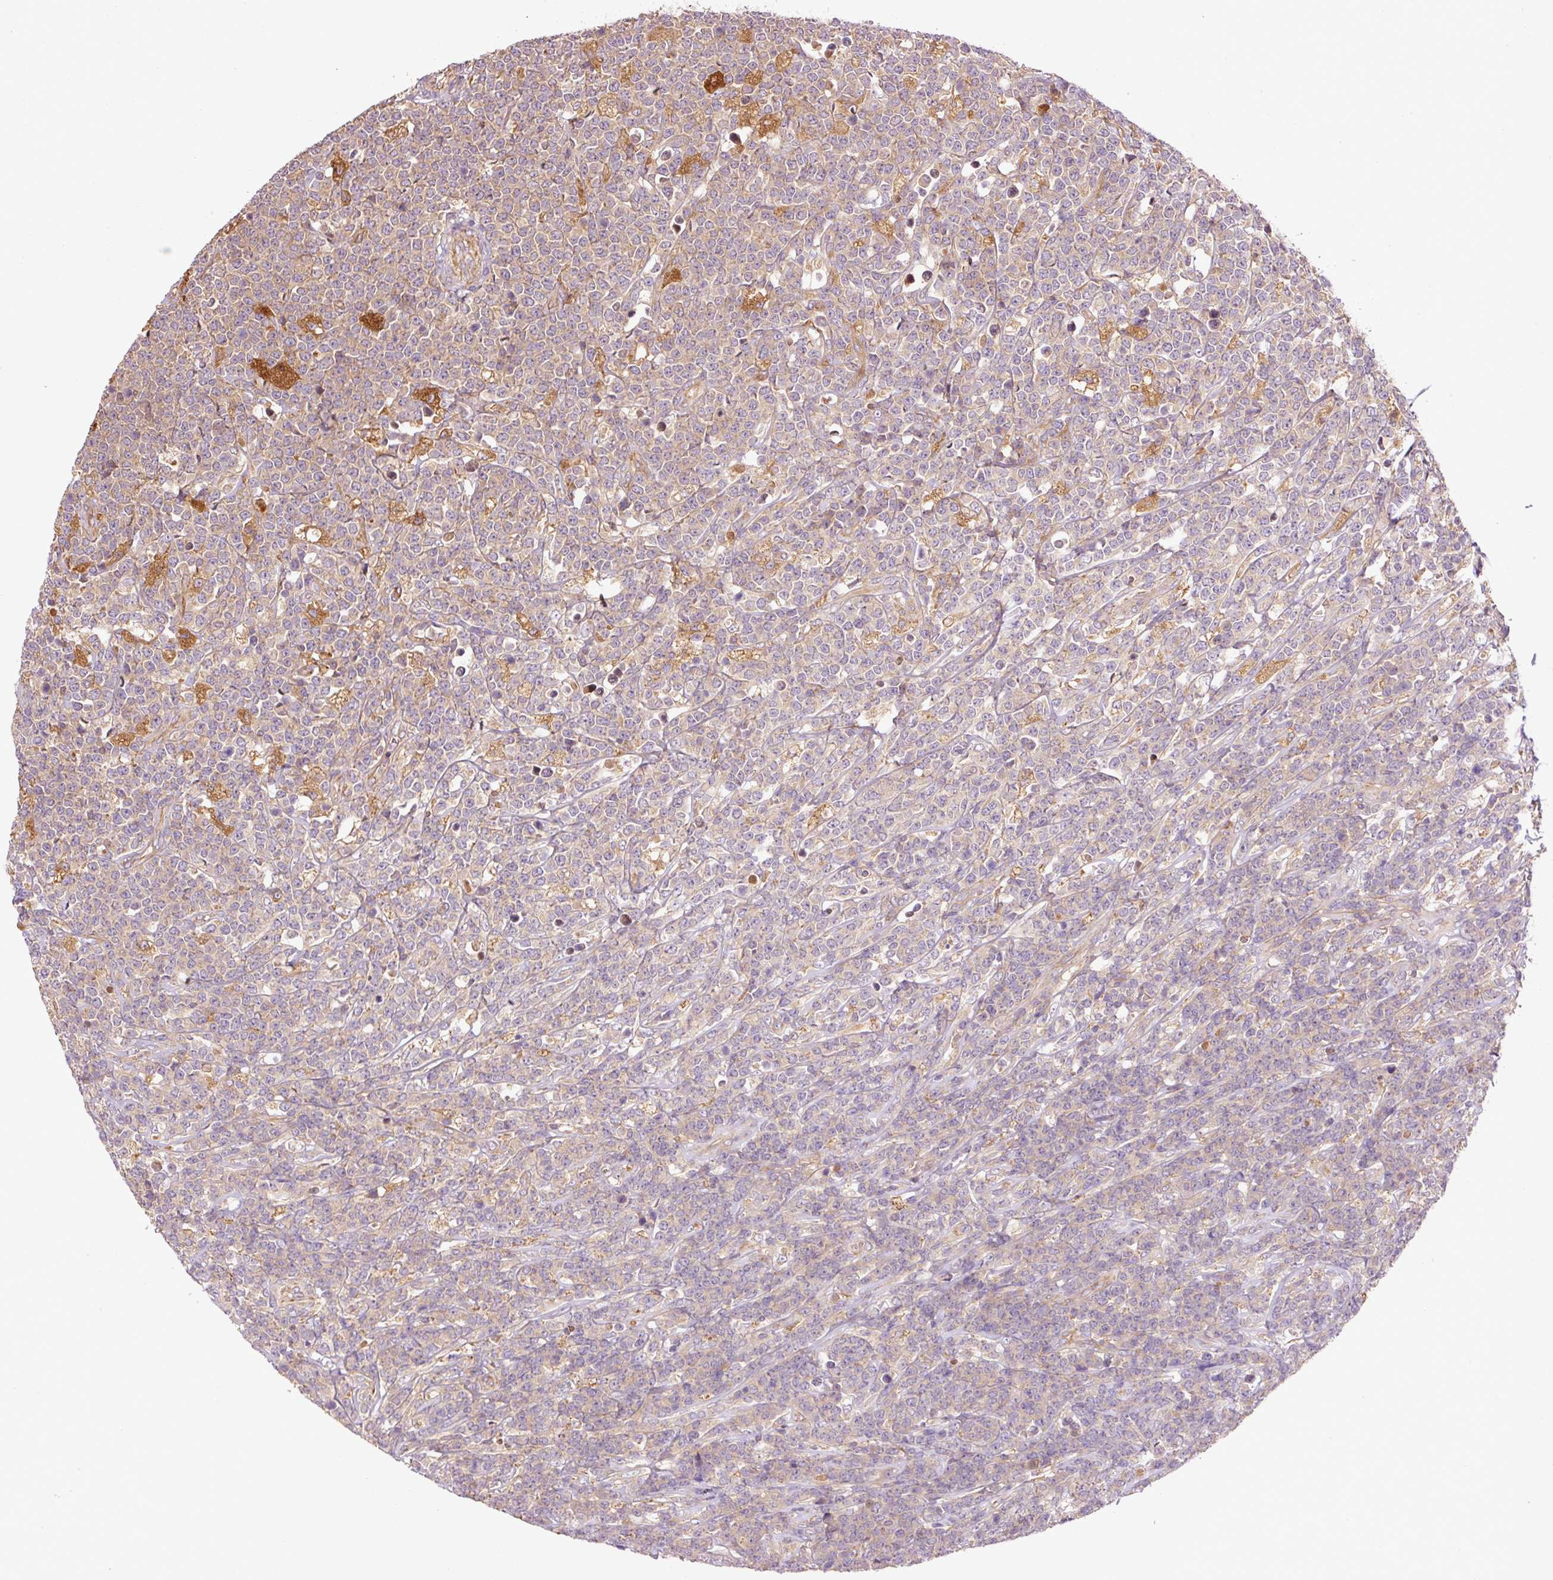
{"staining": {"intensity": "moderate", "quantity": "25%-75%", "location": "cytoplasmic/membranous"}, "tissue": "lymphoma", "cell_type": "Tumor cells", "image_type": "cancer", "snomed": [{"axis": "morphology", "description": "Malignant lymphoma, non-Hodgkin's type, High grade"}, {"axis": "topography", "description": "Small intestine"}], "caption": "Immunohistochemical staining of human malignant lymphoma, non-Hodgkin's type (high-grade) exhibits medium levels of moderate cytoplasmic/membranous protein expression in about 25%-75% of tumor cells.", "gene": "PCK2", "patient": {"sex": "male", "age": 8}}